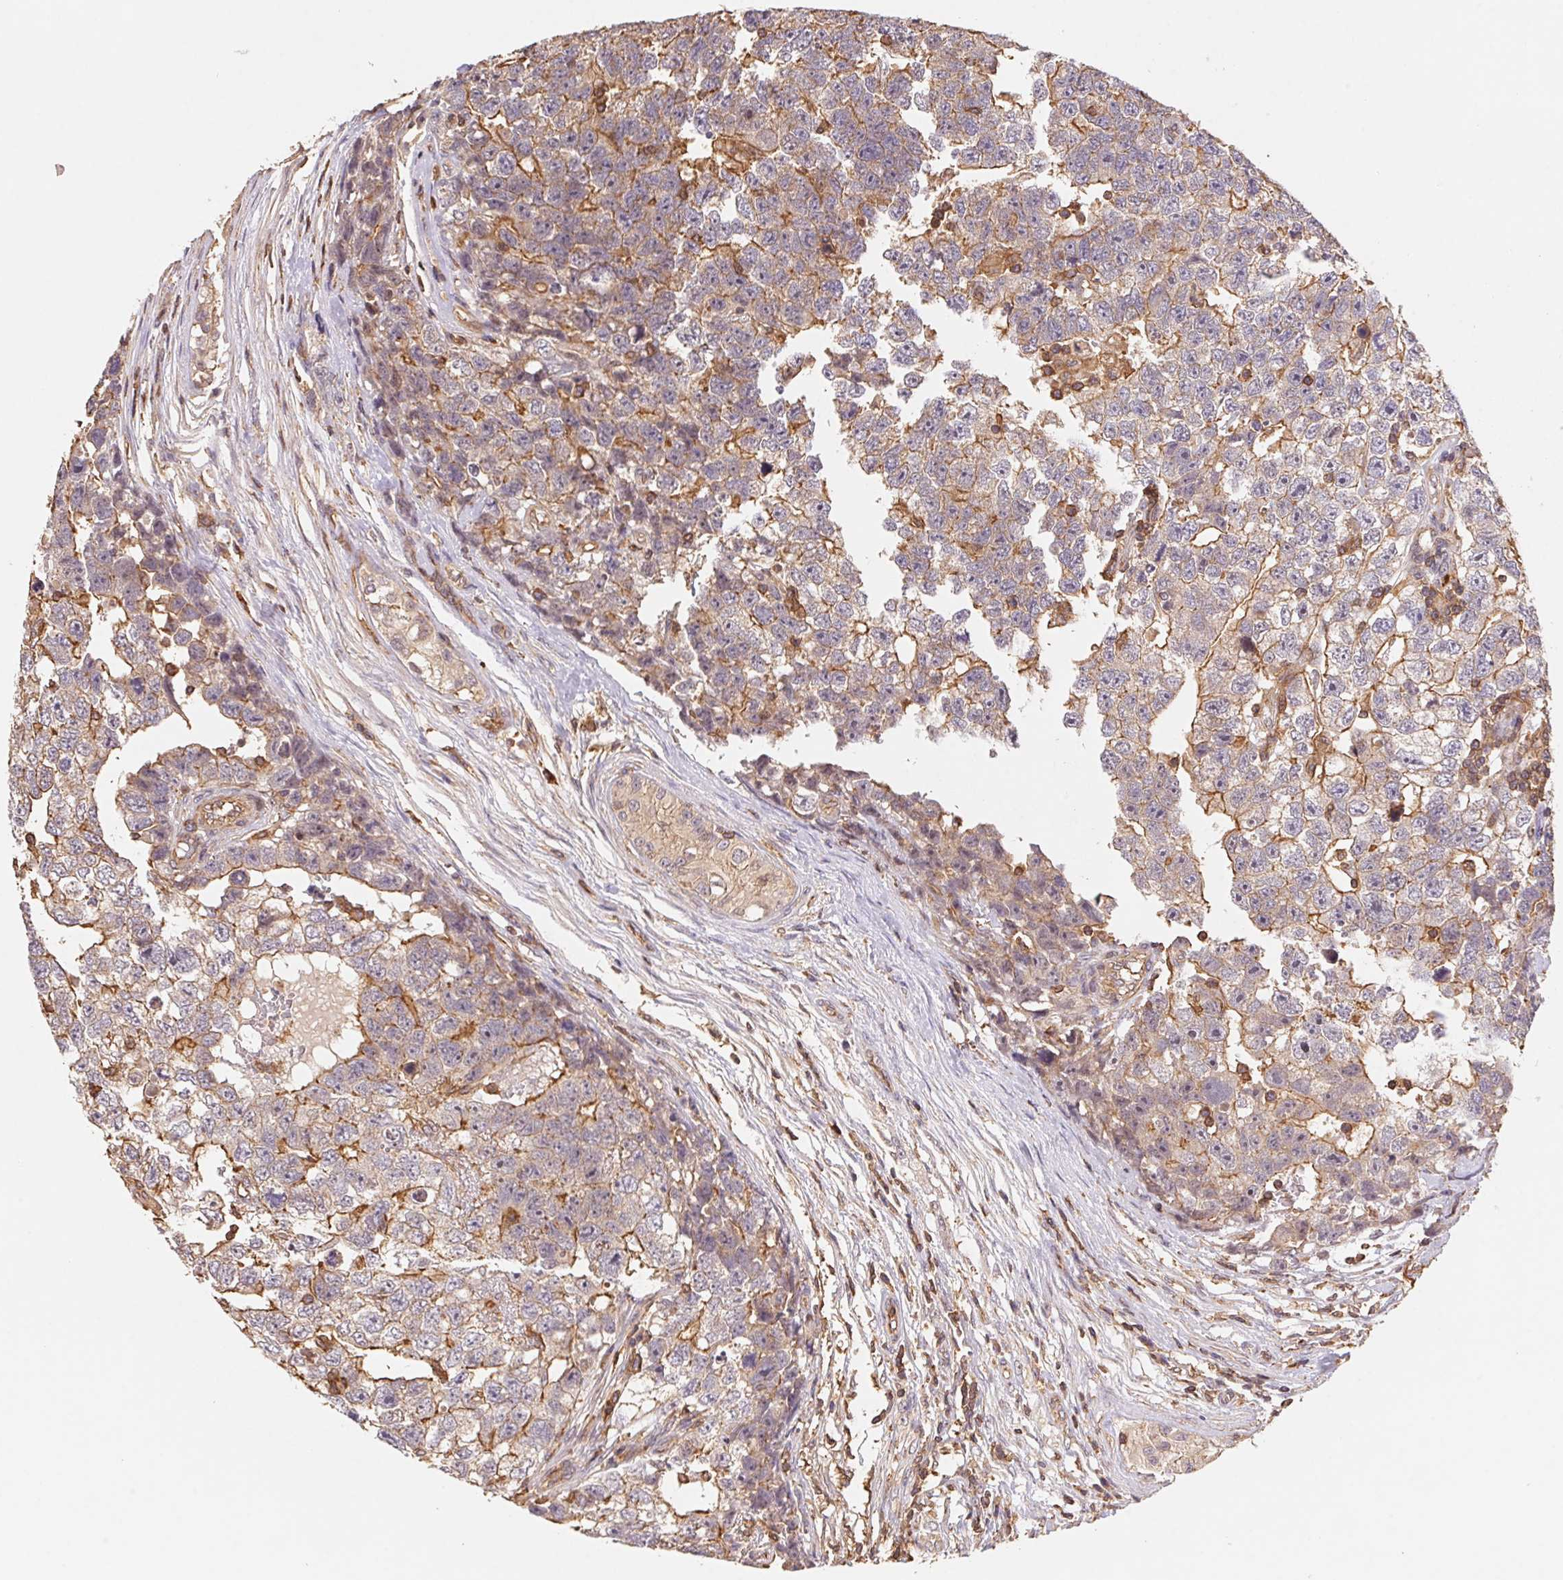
{"staining": {"intensity": "moderate", "quantity": "25%-75%", "location": "cytoplasmic/membranous"}, "tissue": "testis cancer", "cell_type": "Tumor cells", "image_type": "cancer", "snomed": [{"axis": "morphology", "description": "Carcinoma, Embryonal, NOS"}, {"axis": "topography", "description": "Testis"}], "caption": "Protein analysis of testis cancer tissue displays moderate cytoplasmic/membranous expression in approximately 25%-75% of tumor cells.", "gene": "ATG10", "patient": {"sex": "male", "age": 22}}